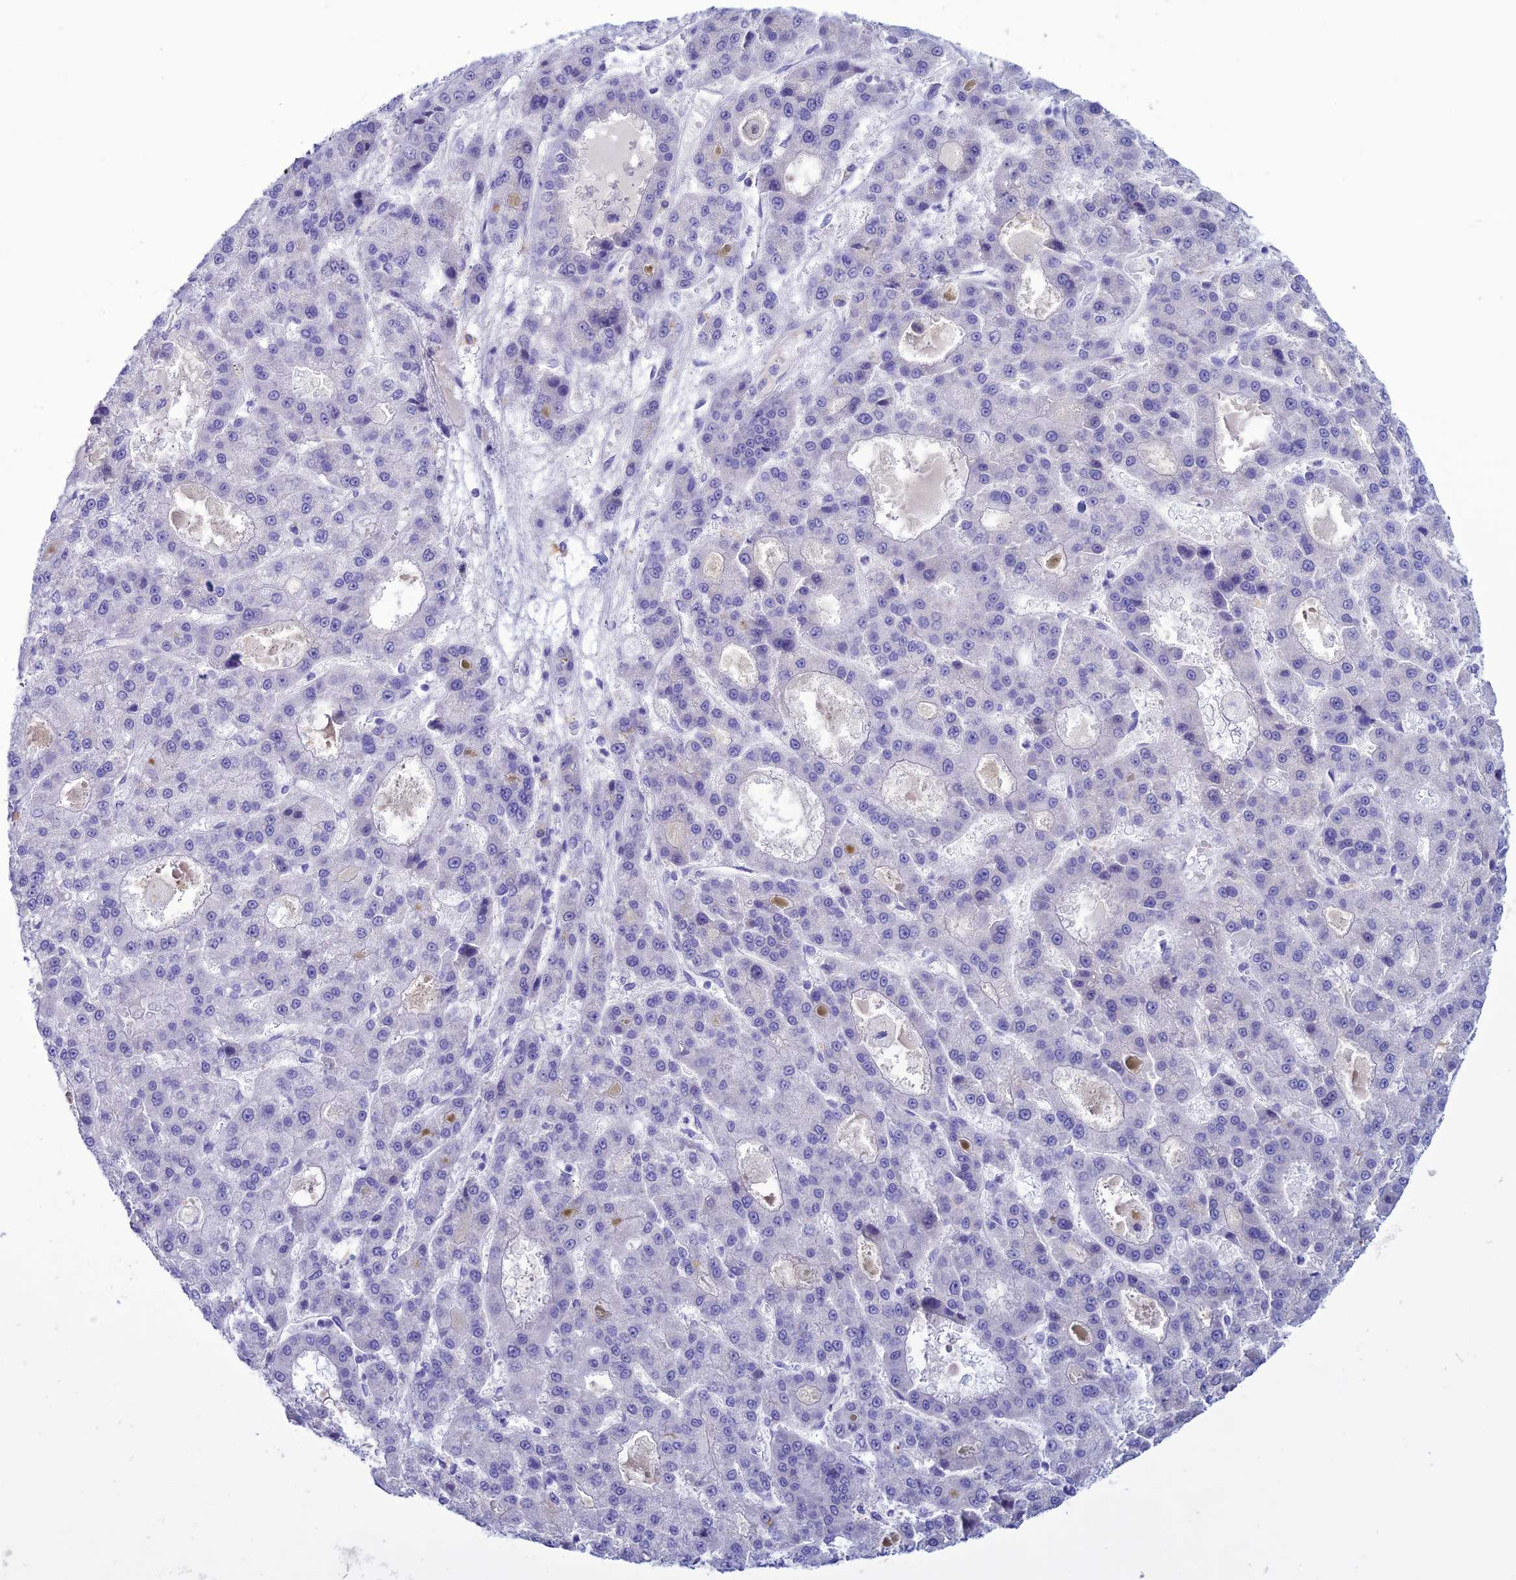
{"staining": {"intensity": "negative", "quantity": "none", "location": "none"}, "tissue": "liver cancer", "cell_type": "Tumor cells", "image_type": "cancer", "snomed": [{"axis": "morphology", "description": "Carcinoma, Hepatocellular, NOS"}, {"axis": "topography", "description": "Liver"}], "caption": "Tumor cells show no significant protein positivity in liver hepatocellular carcinoma.", "gene": "CLEC2L", "patient": {"sex": "male", "age": 70}}